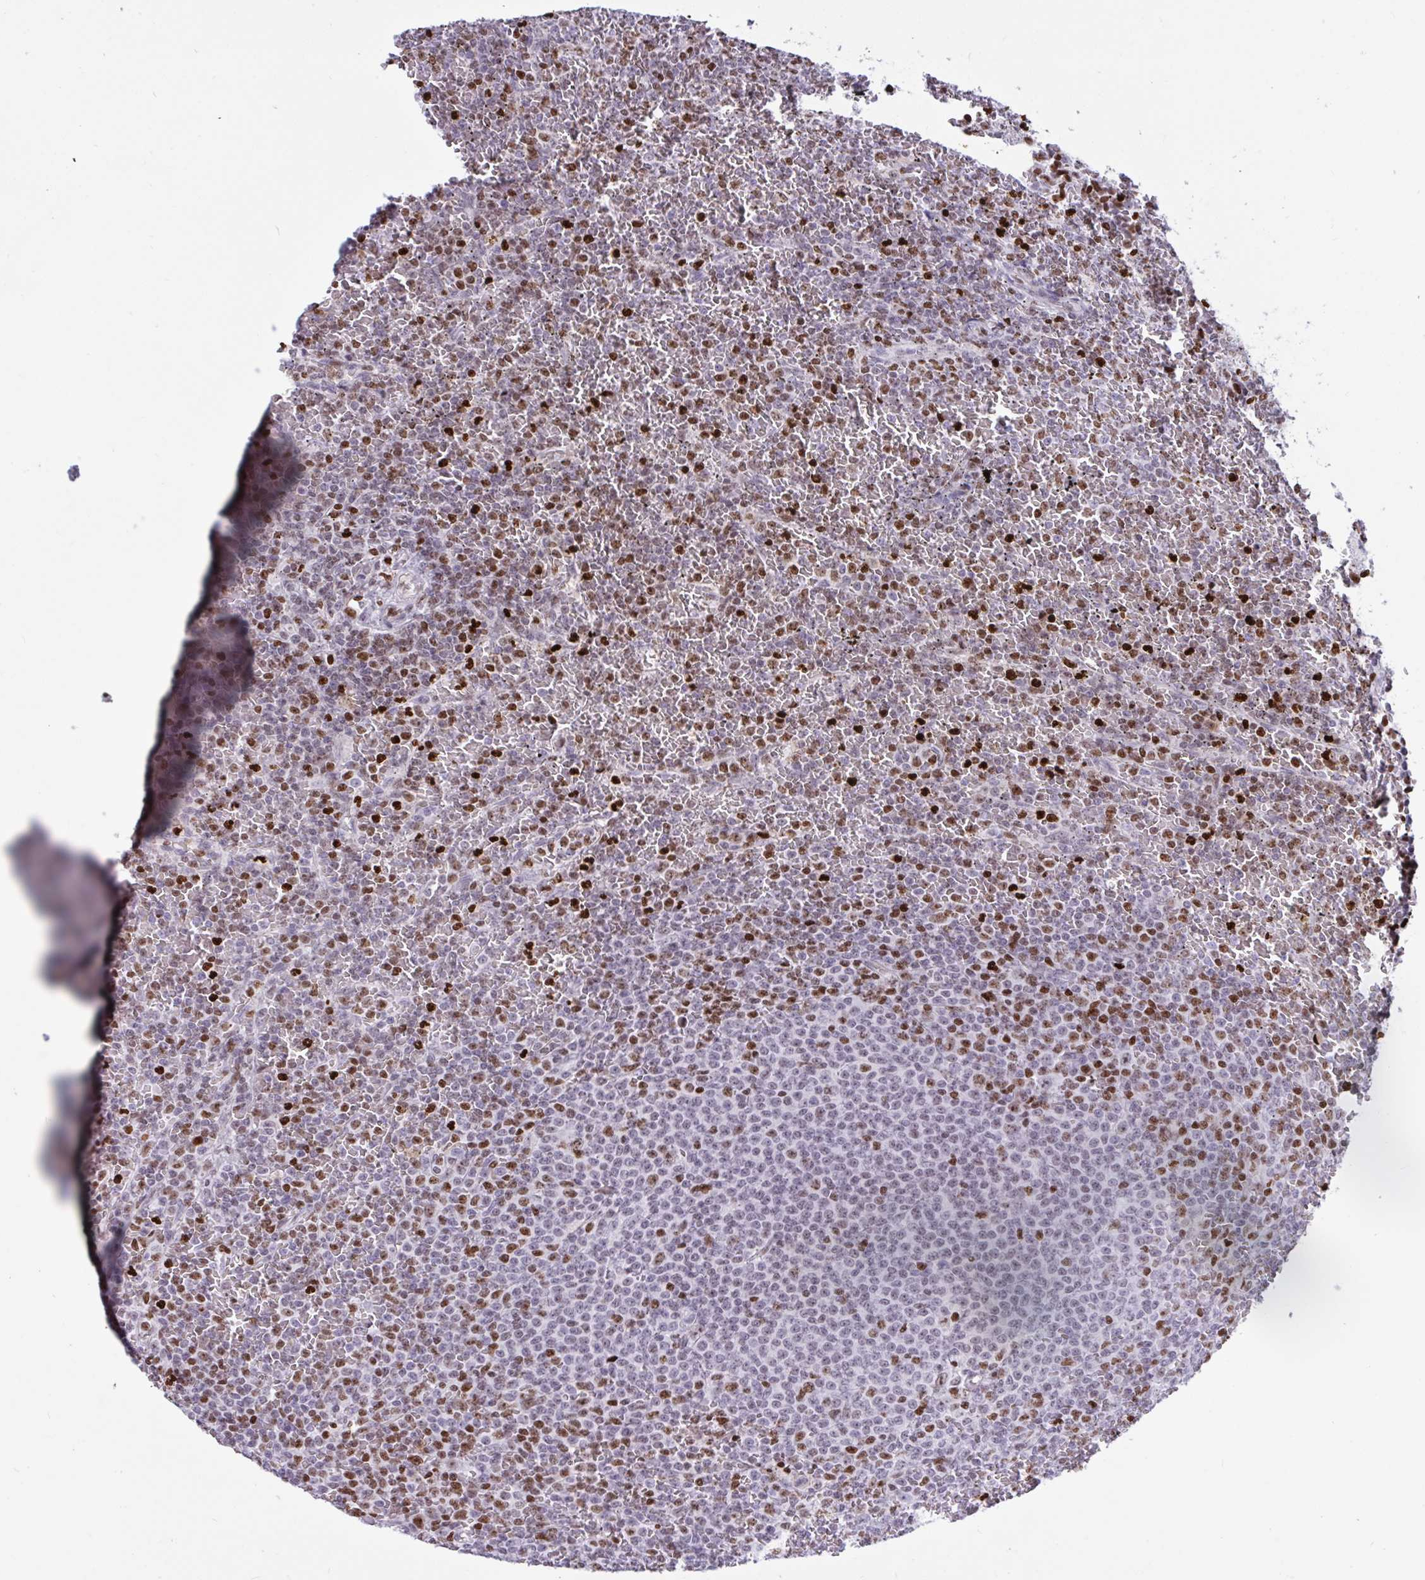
{"staining": {"intensity": "moderate", "quantity": "25%-75%", "location": "nuclear"}, "tissue": "lymphoma", "cell_type": "Tumor cells", "image_type": "cancer", "snomed": [{"axis": "morphology", "description": "Malignant lymphoma, non-Hodgkin's type, Low grade"}, {"axis": "topography", "description": "Spleen"}], "caption": "There is medium levels of moderate nuclear staining in tumor cells of lymphoma, as demonstrated by immunohistochemical staining (brown color).", "gene": "HMGB2", "patient": {"sex": "female", "age": 77}}